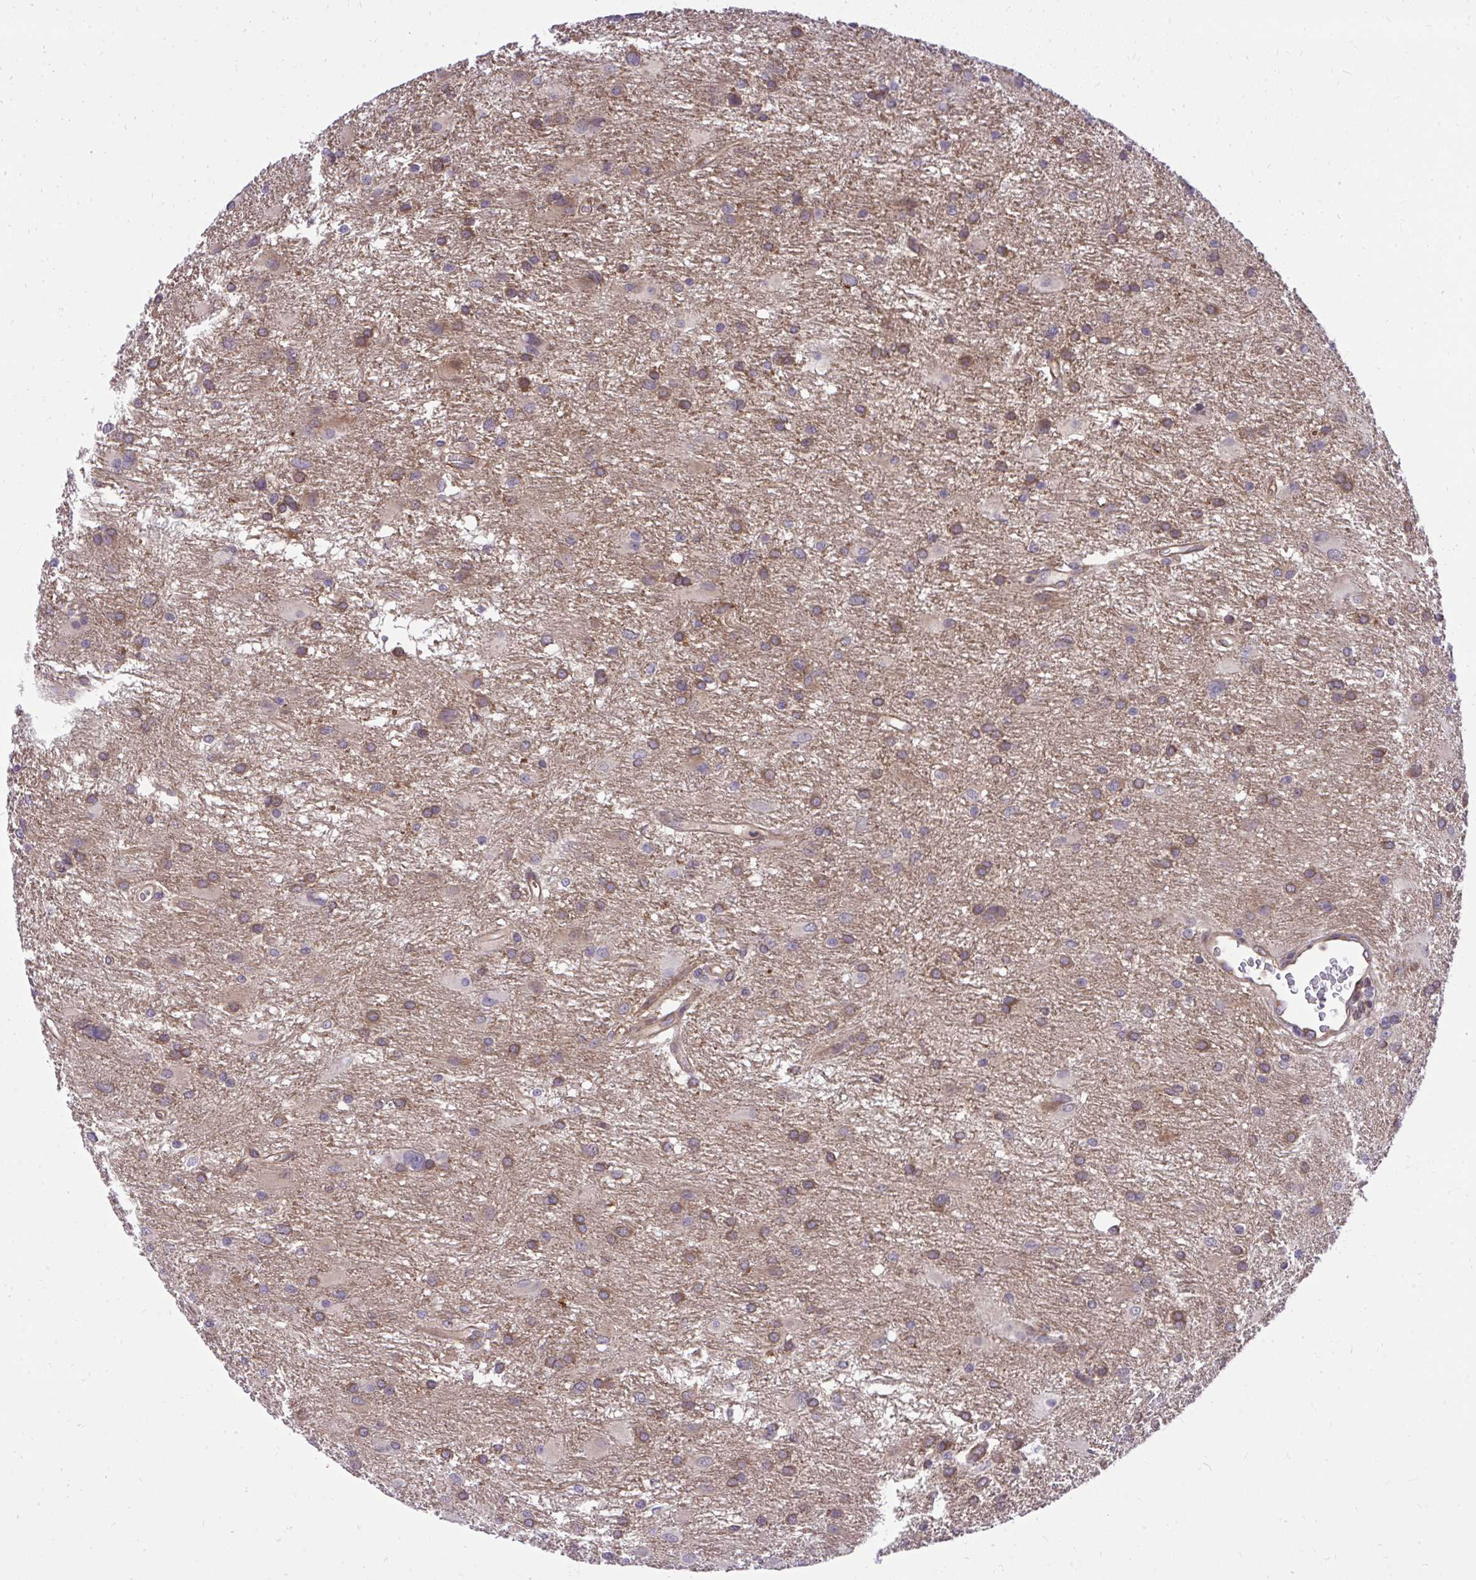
{"staining": {"intensity": "moderate", "quantity": "25%-75%", "location": "cytoplasmic/membranous"}, "tissue": "glioma", "cell_type": "Tumor cells", "image_type": "cancer", "snomed": [{"axis": "morphology", "description": "Glioma, malignant, High grade"}, {"axis": "topography", "description": "Brain"}], "caption": "Immunohistochemistry image of neoplastic tissue: malignant glioma (high-grade) stained using immunohistochemistry shows medium levels of moderate protein expression localized specifically in the cytoplasmic/membranous of tumor cells, appearing as a cytoplasmic/membranous brown color.", "gene": "PPP5C", "patient": {"sex": "male", "age": 53}}